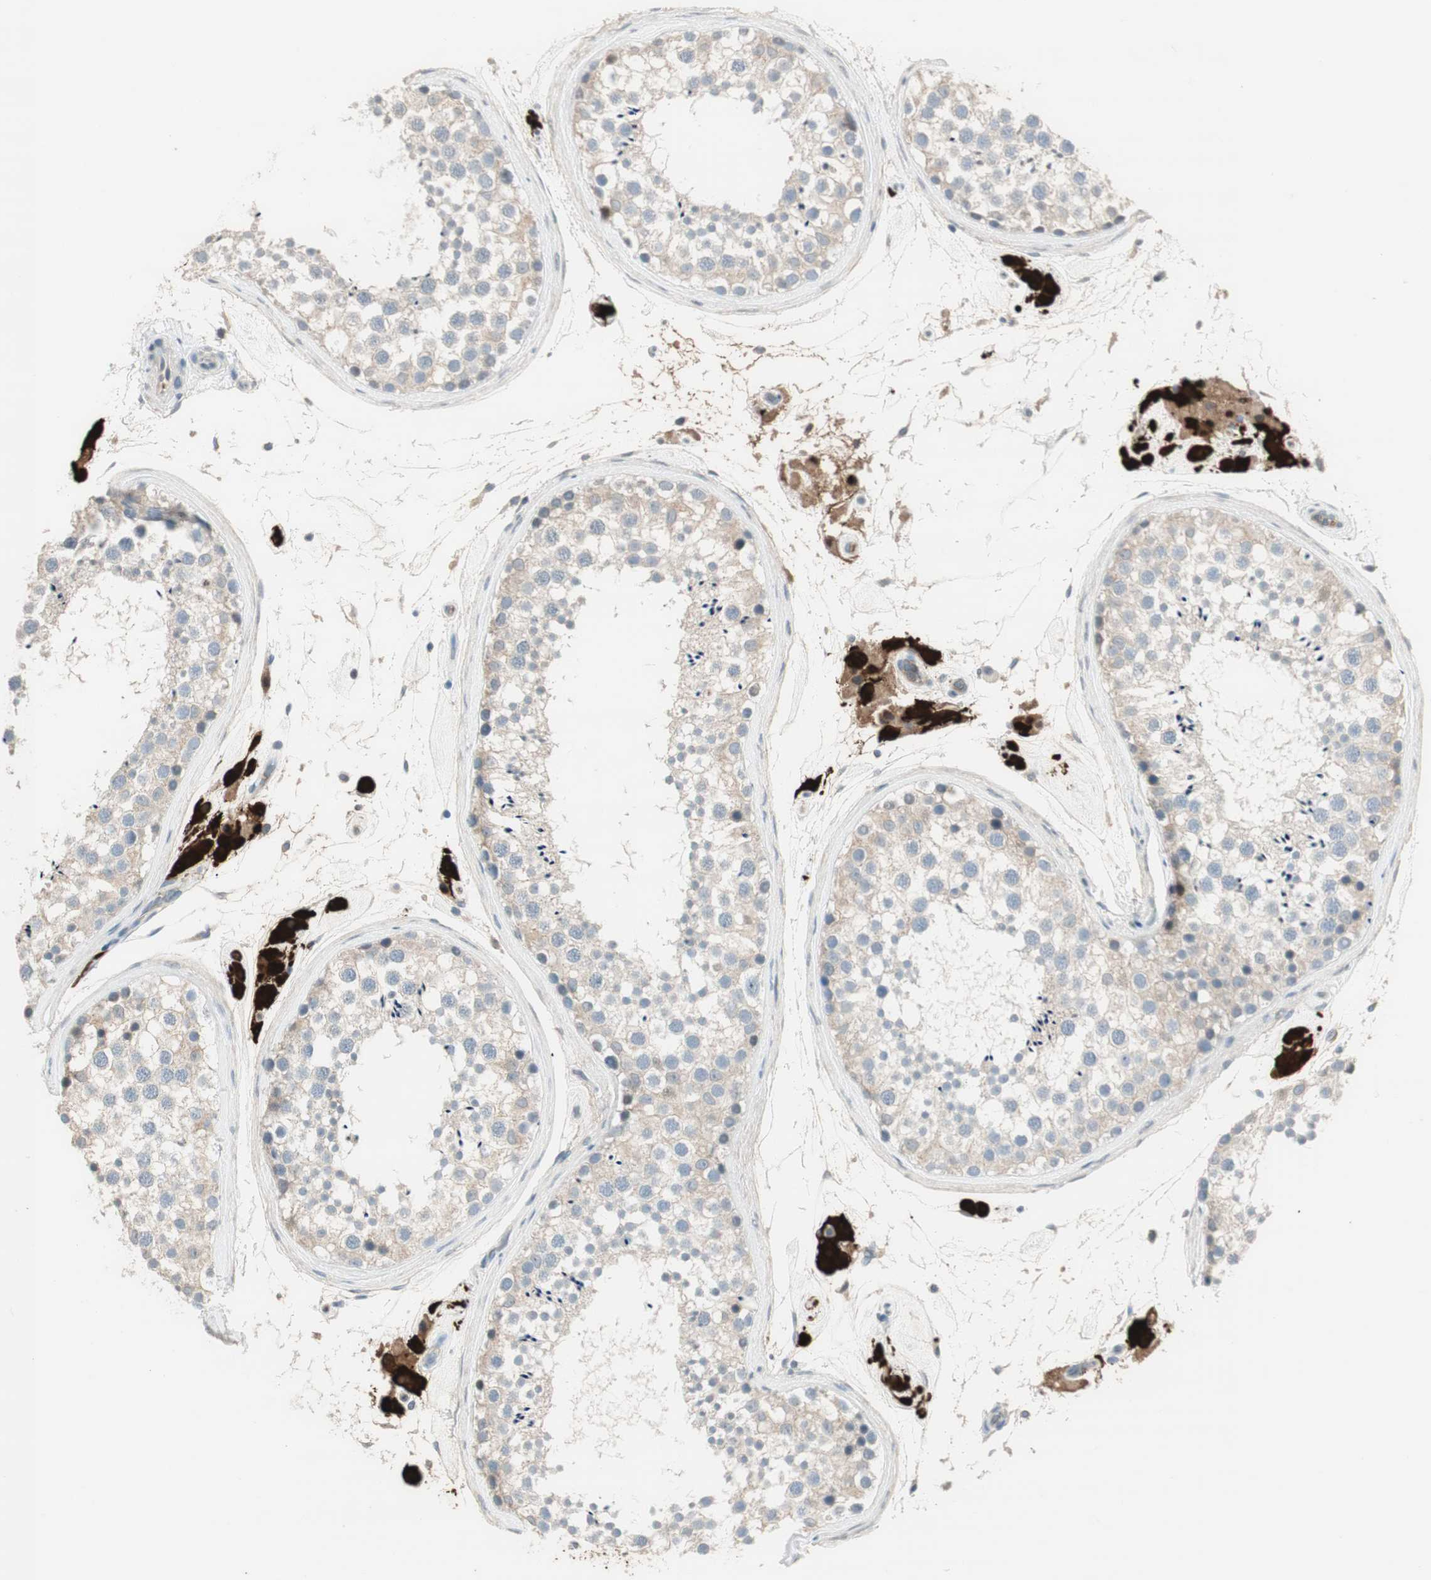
{"staining": {"intensity": "weak", "quantity": "25%-75%", "location": "cytoplasmic/membranous"}, "tissue": "testis", "cell_type": "Cells in seminiferous ducts", "image_type": "normal", "snomed": [{"axis": "morphology", "description": "Normal tissue, NOS"}, {"axis": "topography", "description": "Testis"}], "caption": "Immunohistochemical staining of normal testis exhibits weak cytoplasmic/membranous protein expression in approximately 25%-75% of cells in seminiferous ducts. The staining was performed using DAB (3,3'-diaminobenzidine), with brown indicating positive protein expression. Nuclei are stained blue with hematoxylin.", "gene": "EVA1A", "patient": {"sex": "male", "age": 46}}